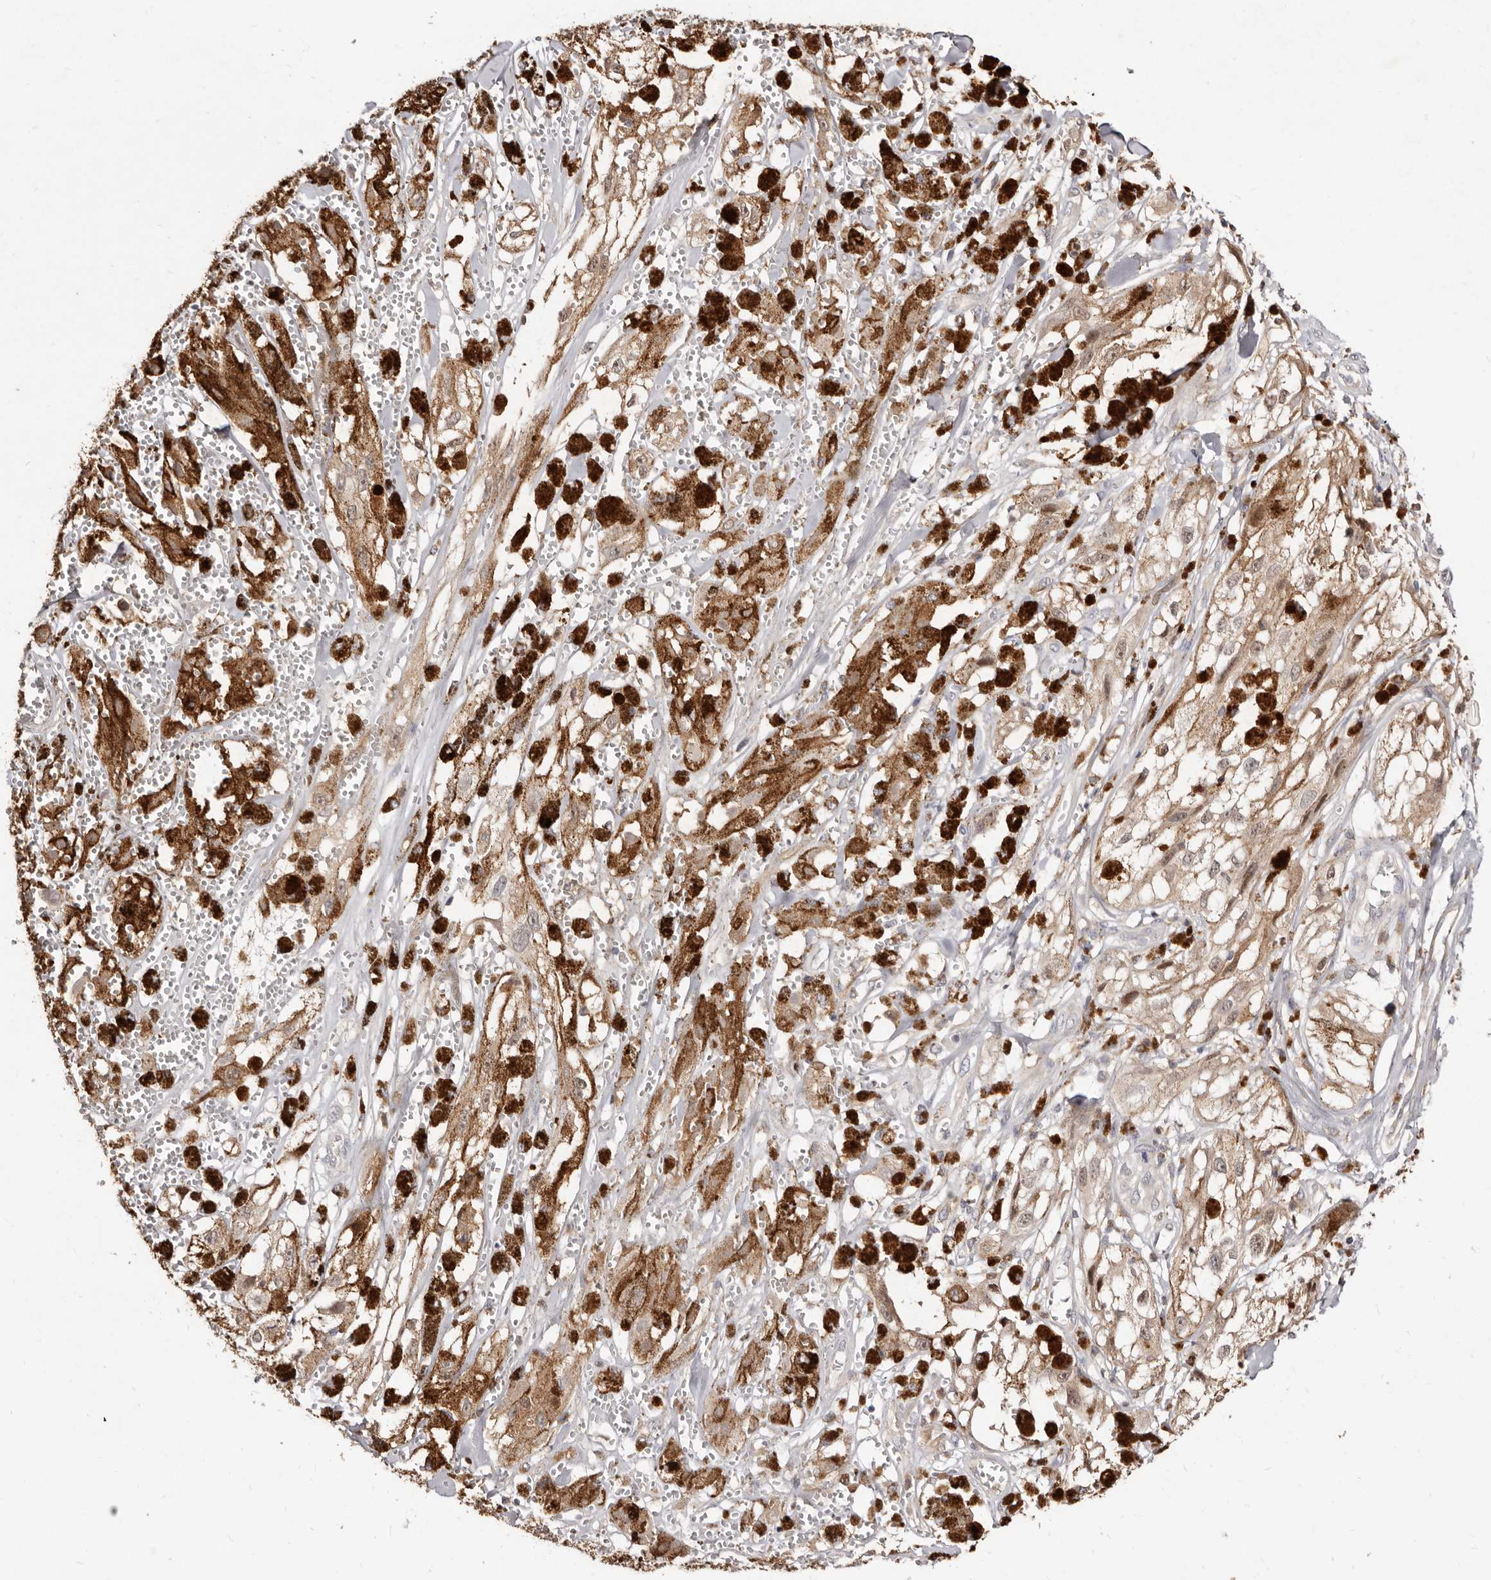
{"staining": {"intensity": "moderate", "quantity": ">75%", "location": "cytoplasmic/membranous"}, "tissue": "melanoma", "cell_type": "Tumor cells", "image_type": "cancer", "snomed": [{"axis": "morphology", "description": "Malignant melanoma, NOS"}, {"axis": "topography", "description": "Skin"}], "caption": "Melanoma tissue reveals moderate cytoplasmic/membranous expression in about >75% of tumor cells", "gene": "TC2N", "patient": {"sex": "male", "age": 88}}